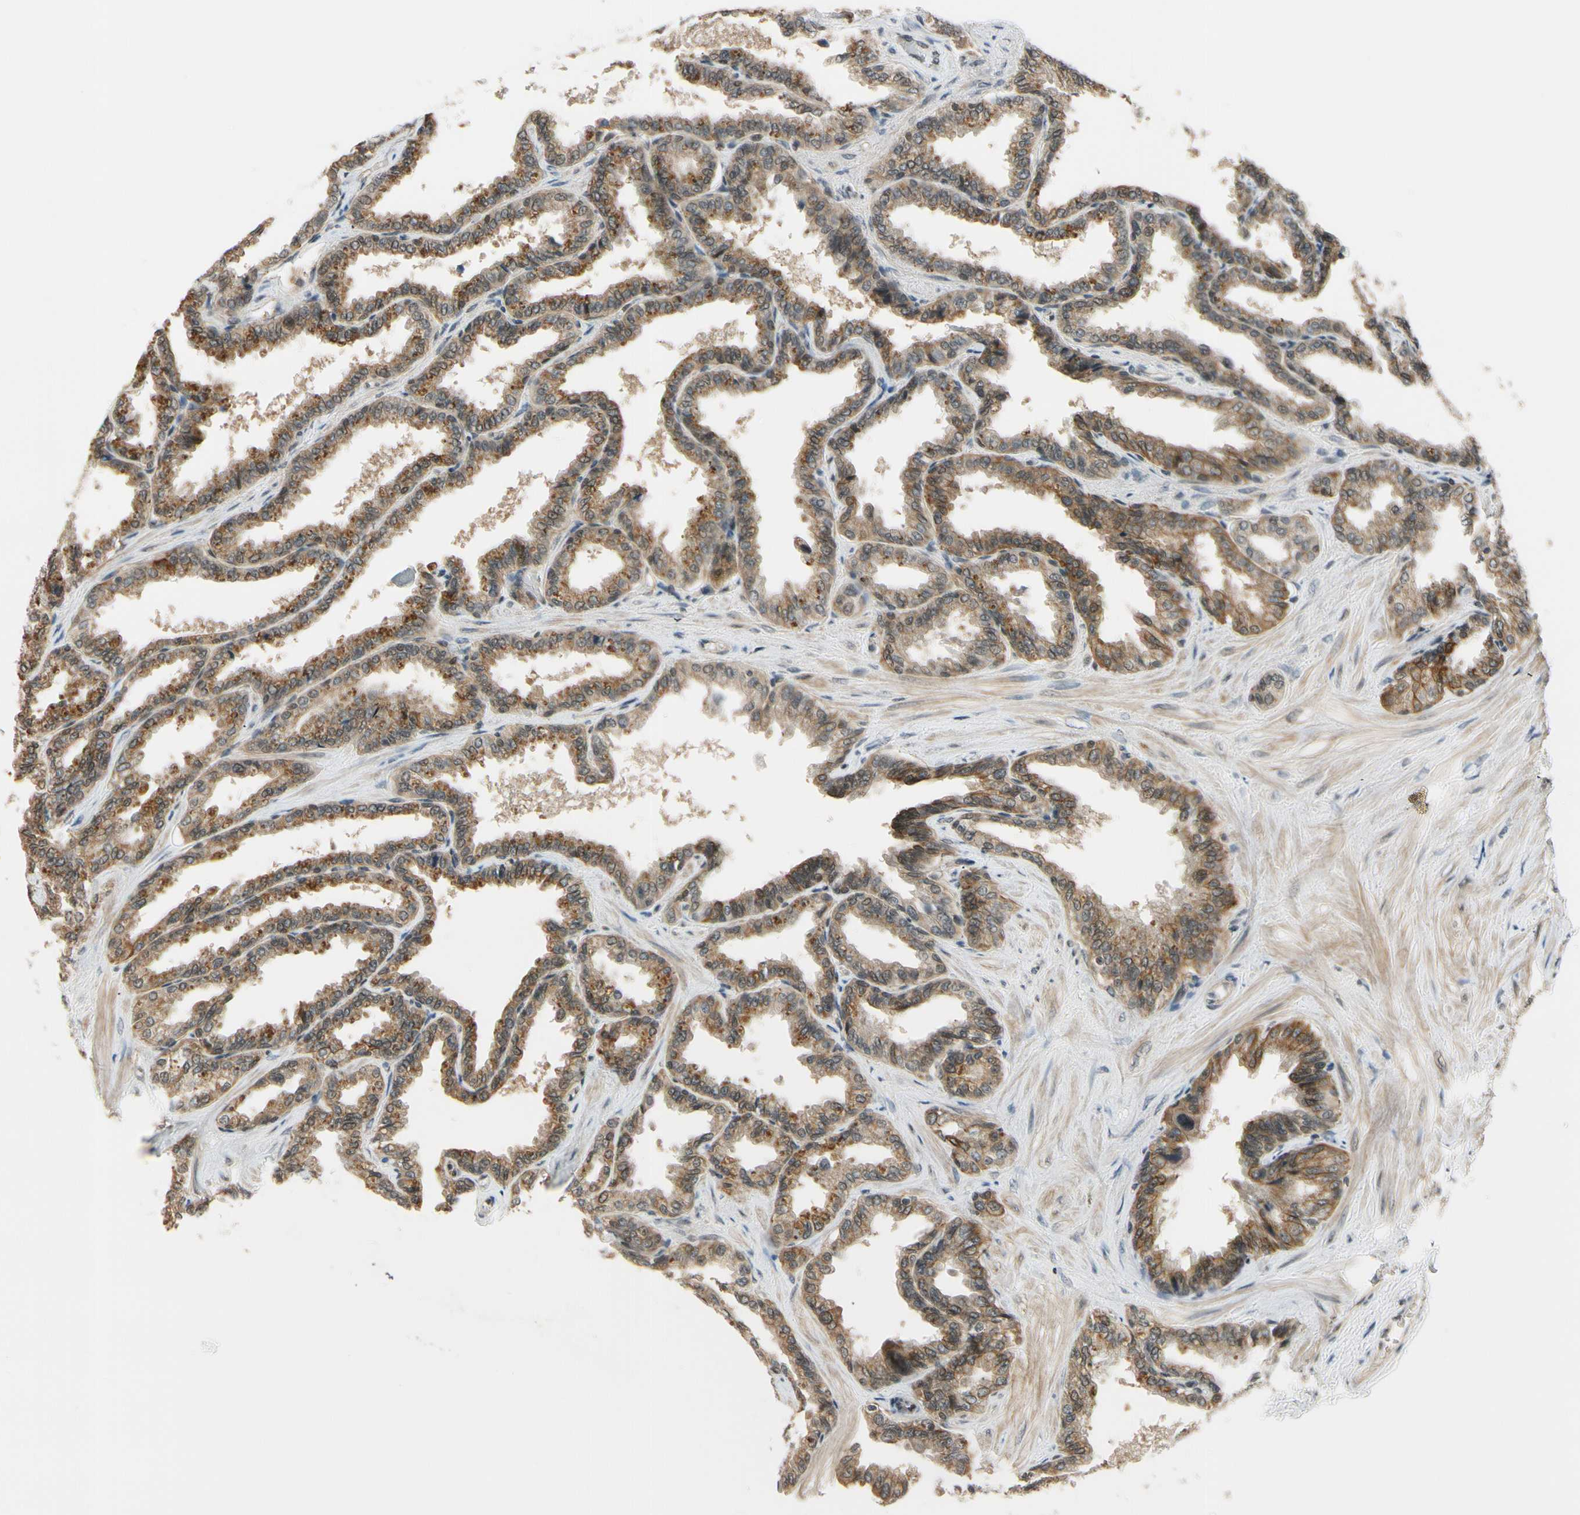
{"staining": {"intensity": "moderate", "quantity": ">75%", "location": "cytoplasmic/membranous"}, "tissue": "seminal vesicle", "cell_type": "Glandular cells", "image_type": "normal", "snomed": [{"axis": "morphology", "description": "Normal tissue, NOS"}, {"axis": "topography", "description": "Seminal veicle"}], "caption": "Human seminal vesicle stained with a brown dye reveals moderate cytoplasmic/membranous positive expression in about >75% of glandular cells.", "gene": "TAF12", "patient": {"sex": "male", "age": 46}}